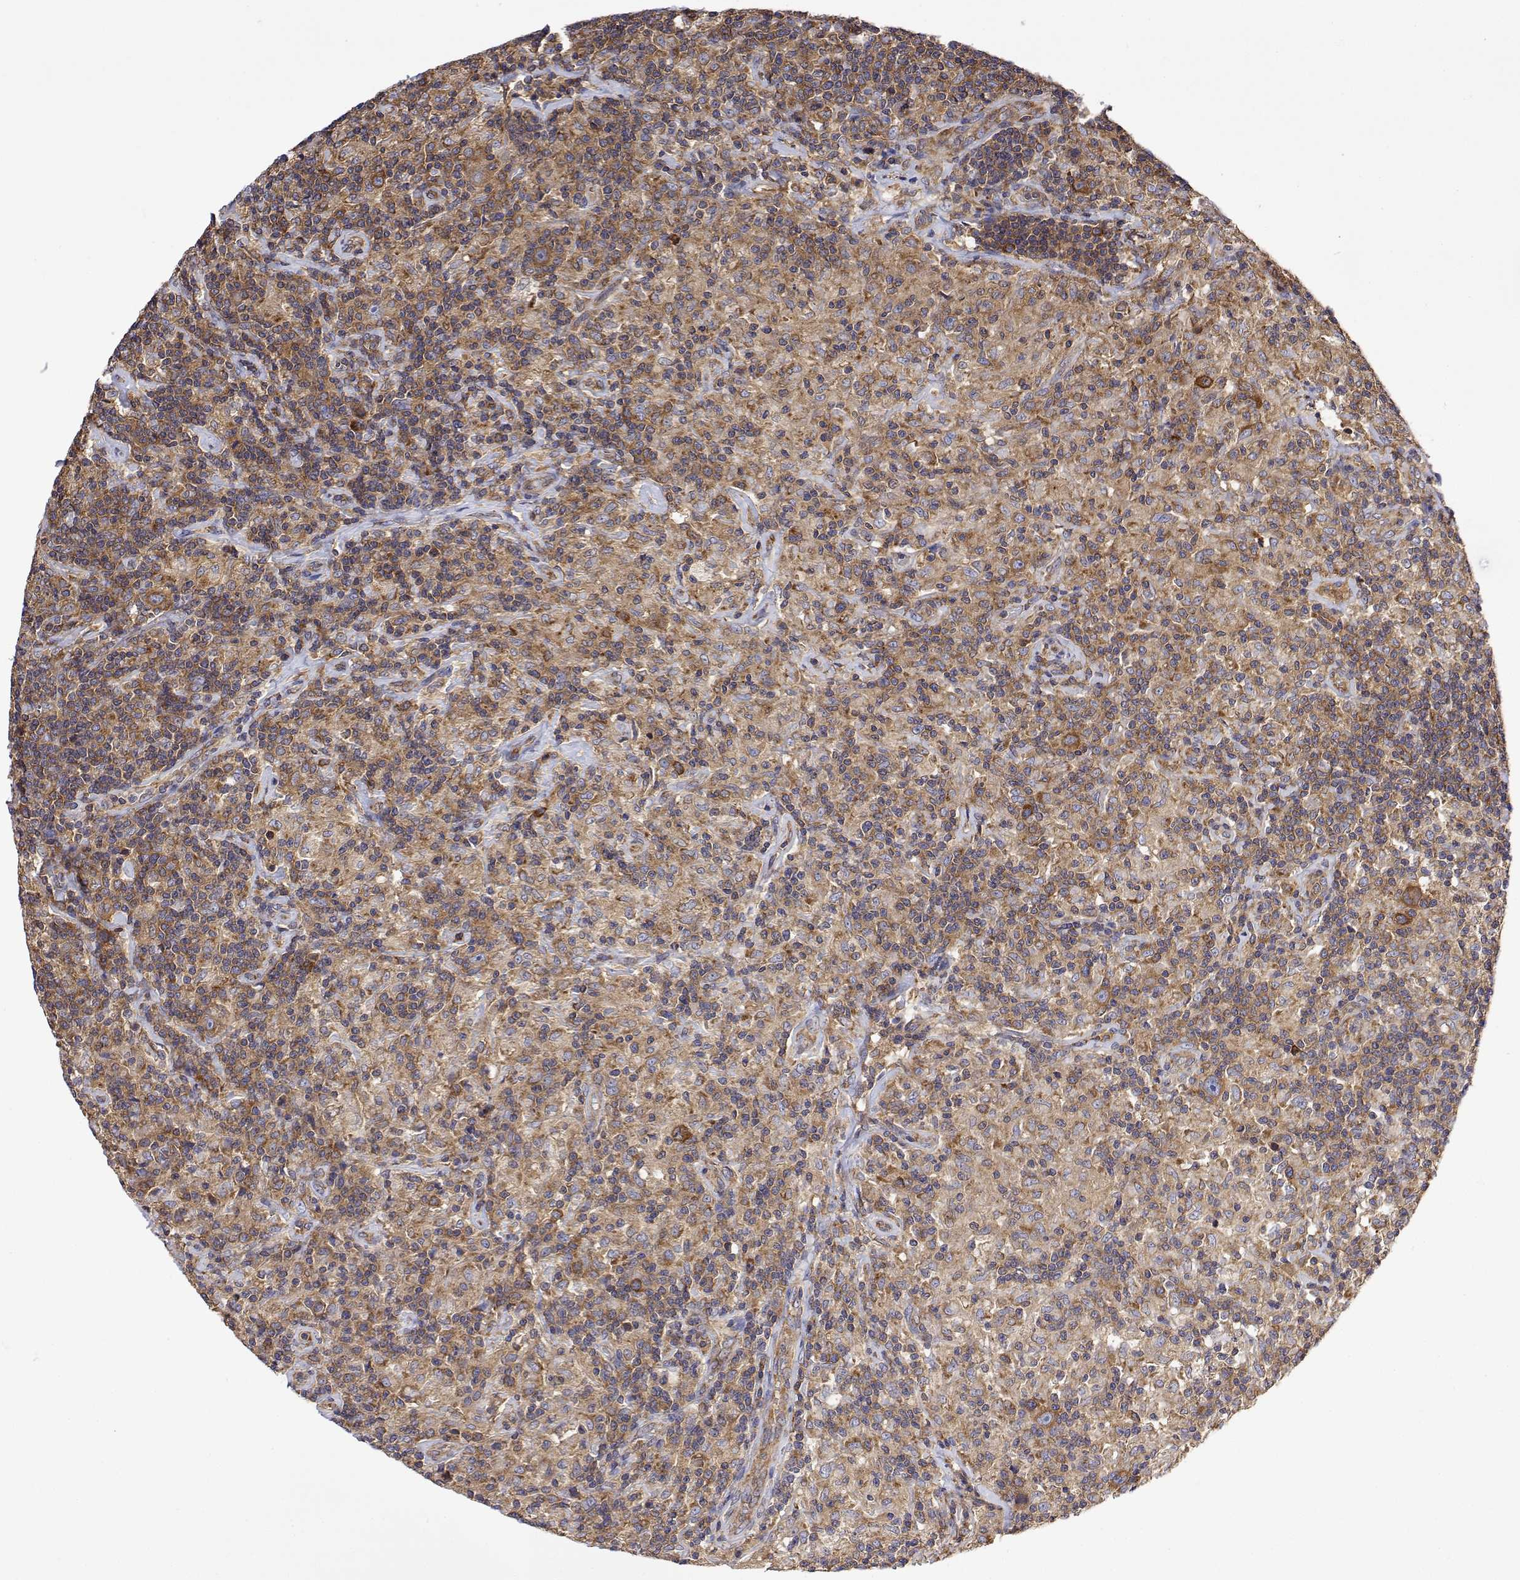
{"staining": {"intensity": "moderate", "quantity": ">75%", "location": "cytoplasmic/membranous"}, "tissue": "lymphoma", "cell_type": "Tumor cells", "image_type": "cancer", "snomed": [{"axis": "morphology", "description": "Hodgkin's disease, NOS"}, {"axis": "topography", "description": "Lymph node"}], "caption": "A medium amount of moderate cytoplasmic/membranous staining is present in about >75% of tumor cells in Hodgkin's disease tissue.", "gene": "EEF1G", "patient": {"sex": "male", "age": 70}}